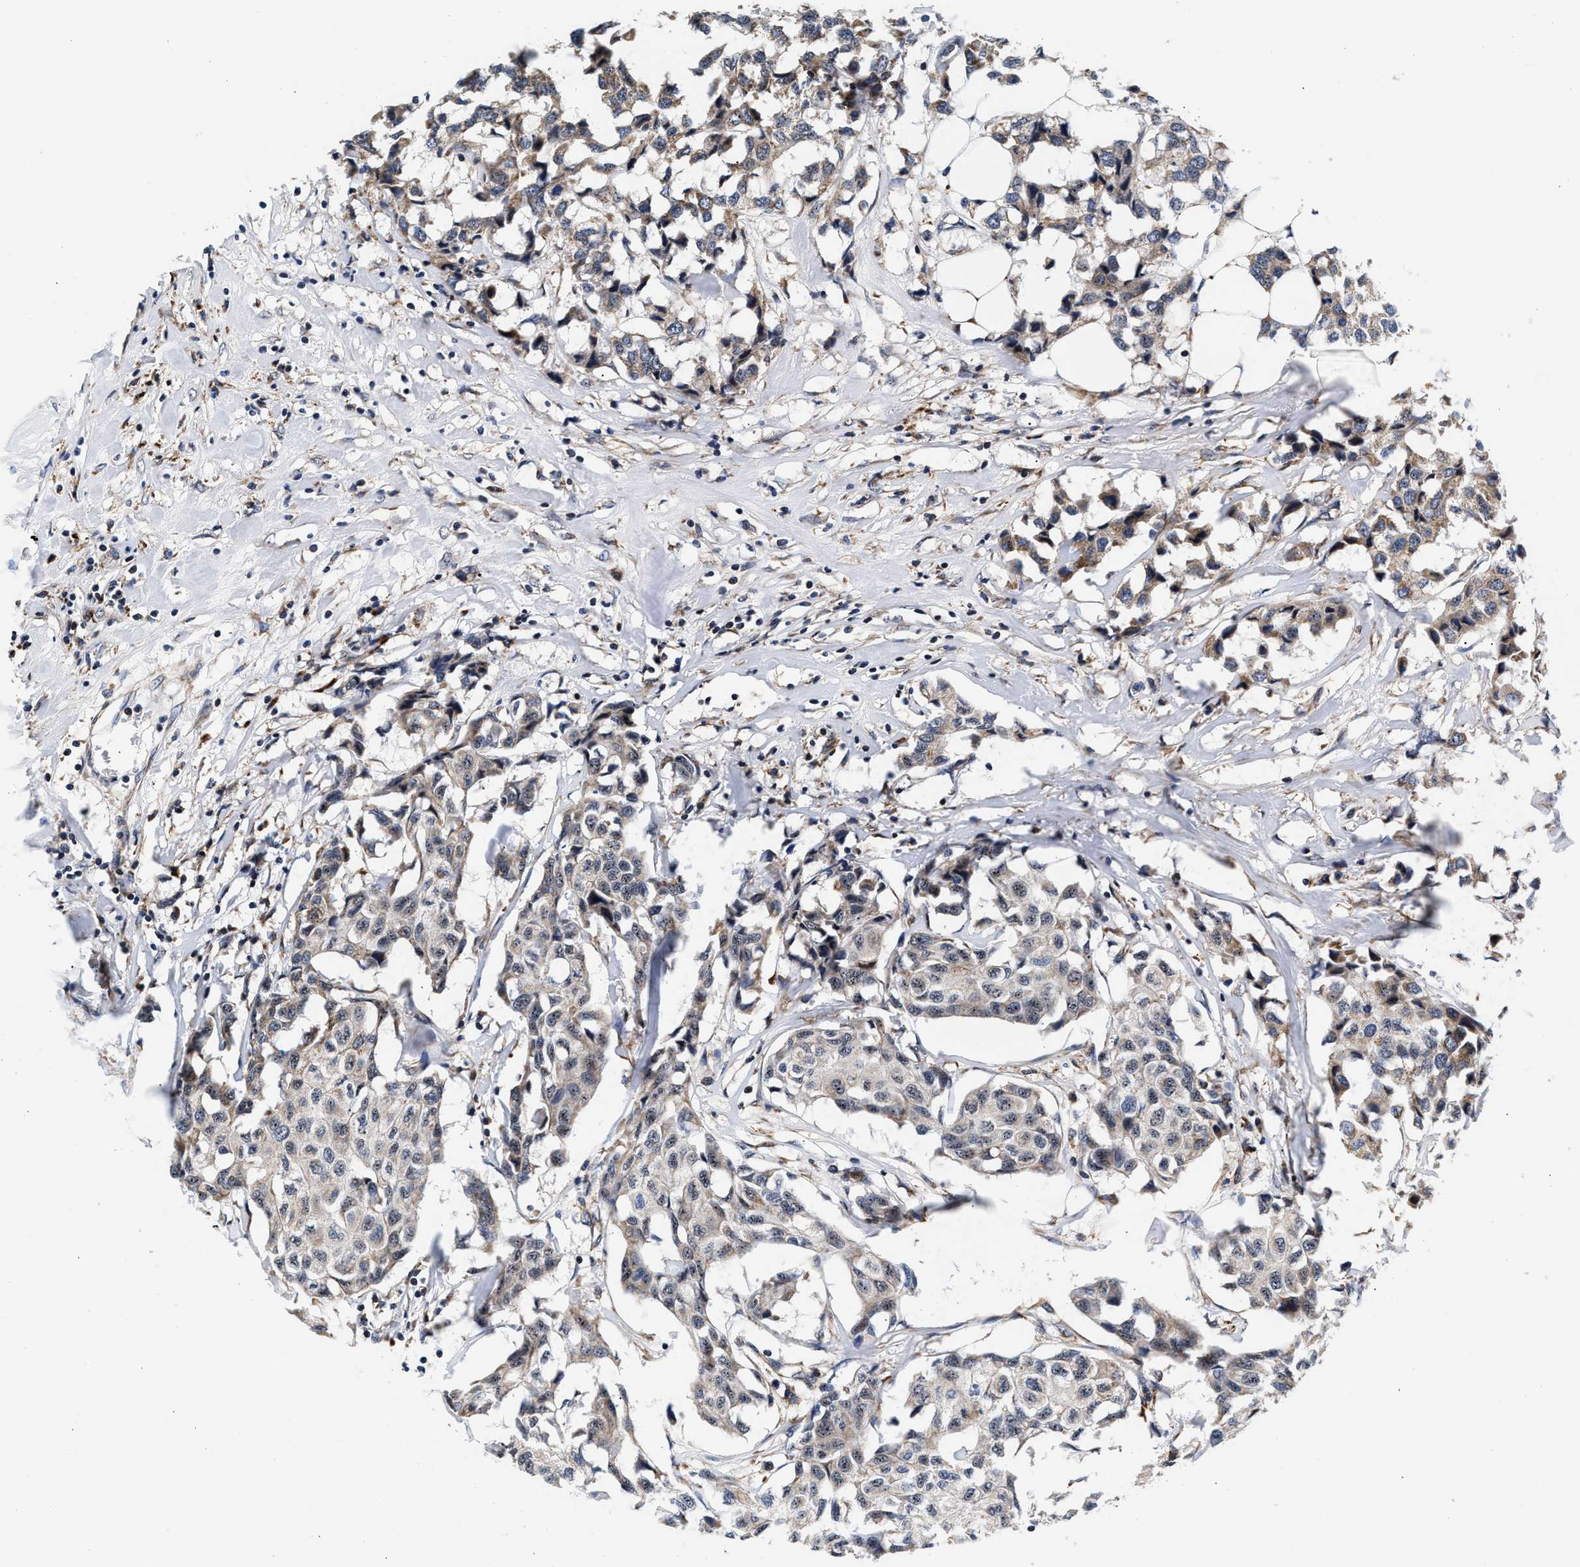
{"staining": {"intensity": "weak", "quantity": "<25%", "location": "cytoplasmic/membranous,nuclear"}, "tissue": "breast cancer", "cell_type": "Tumor cells", "image_type": "cancer", "snomed": [{"axis": "morphology", "description": "Duct carcinoma"}, {"axis": "topography", "description": "Breast"}], "caption": "Immunohistochemical staining of intraductal carcinoma (breast) reveals no significant staining in tumor cells.", "gene": "SGK1", "patient": {"sex": "female", "age": 80}}